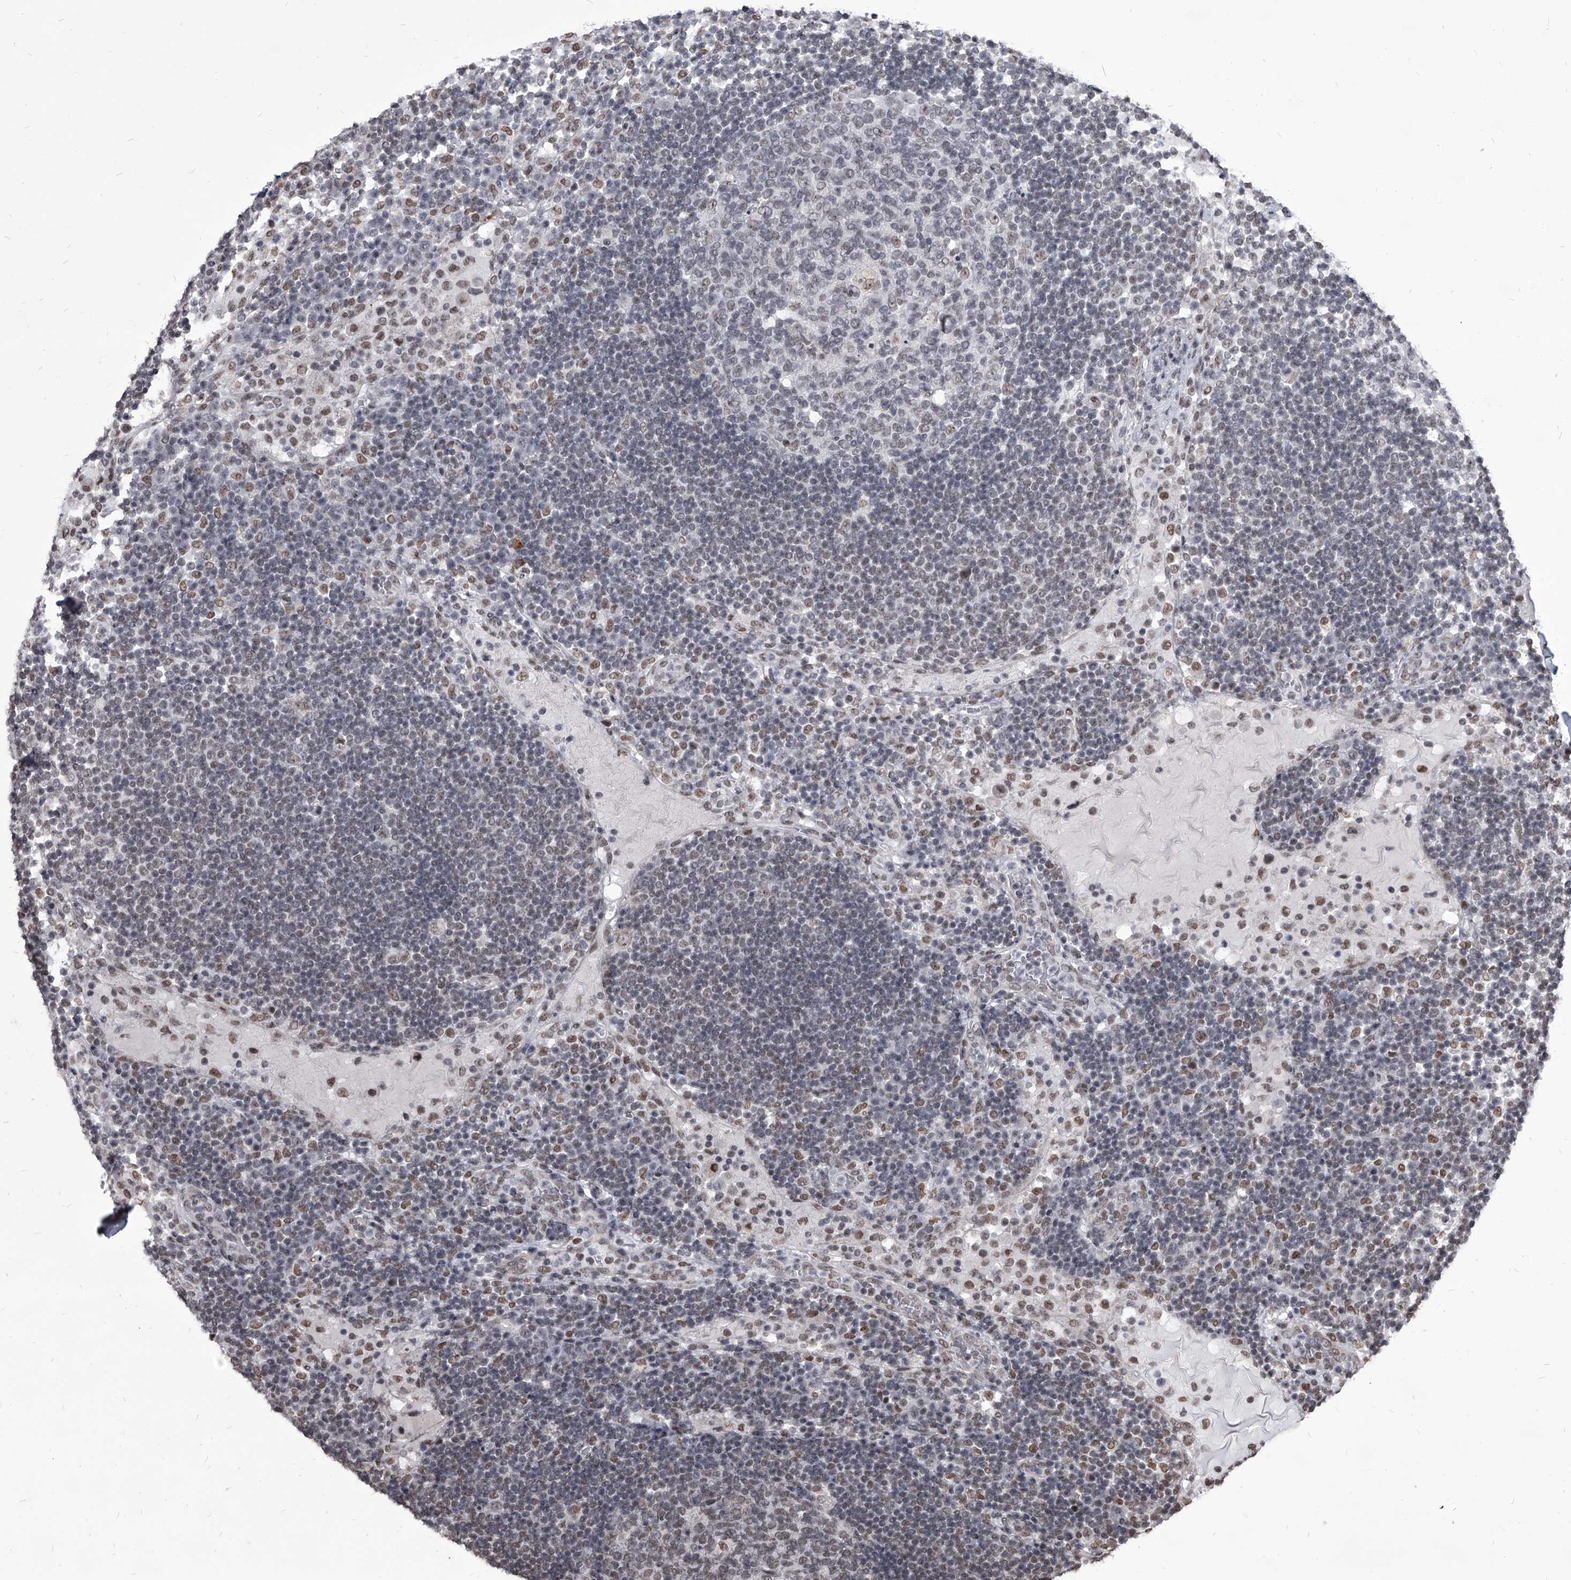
{"staining": {"intensity": "weak", "quantity": "25%-75%", "location": "nuclear"}, "tissue": "lymph node", "cell_type": "Germinal center cells", "image_type": "normal", "snomed": [{"axis": "morphology", "description": "Normal tissue, NOS"}, {"axis": "topography", "description": "Lymph node"}], "caption": "Protein expression analysis of normal human lymph node reveals weak nuclear staining in approximately 25%-75% of germinal center cells. (brown staining indicates protein expression, while blue staining denotes nuclei).", "gene": "PPIL4", "patient": {"sex": "female", "age": 53}}